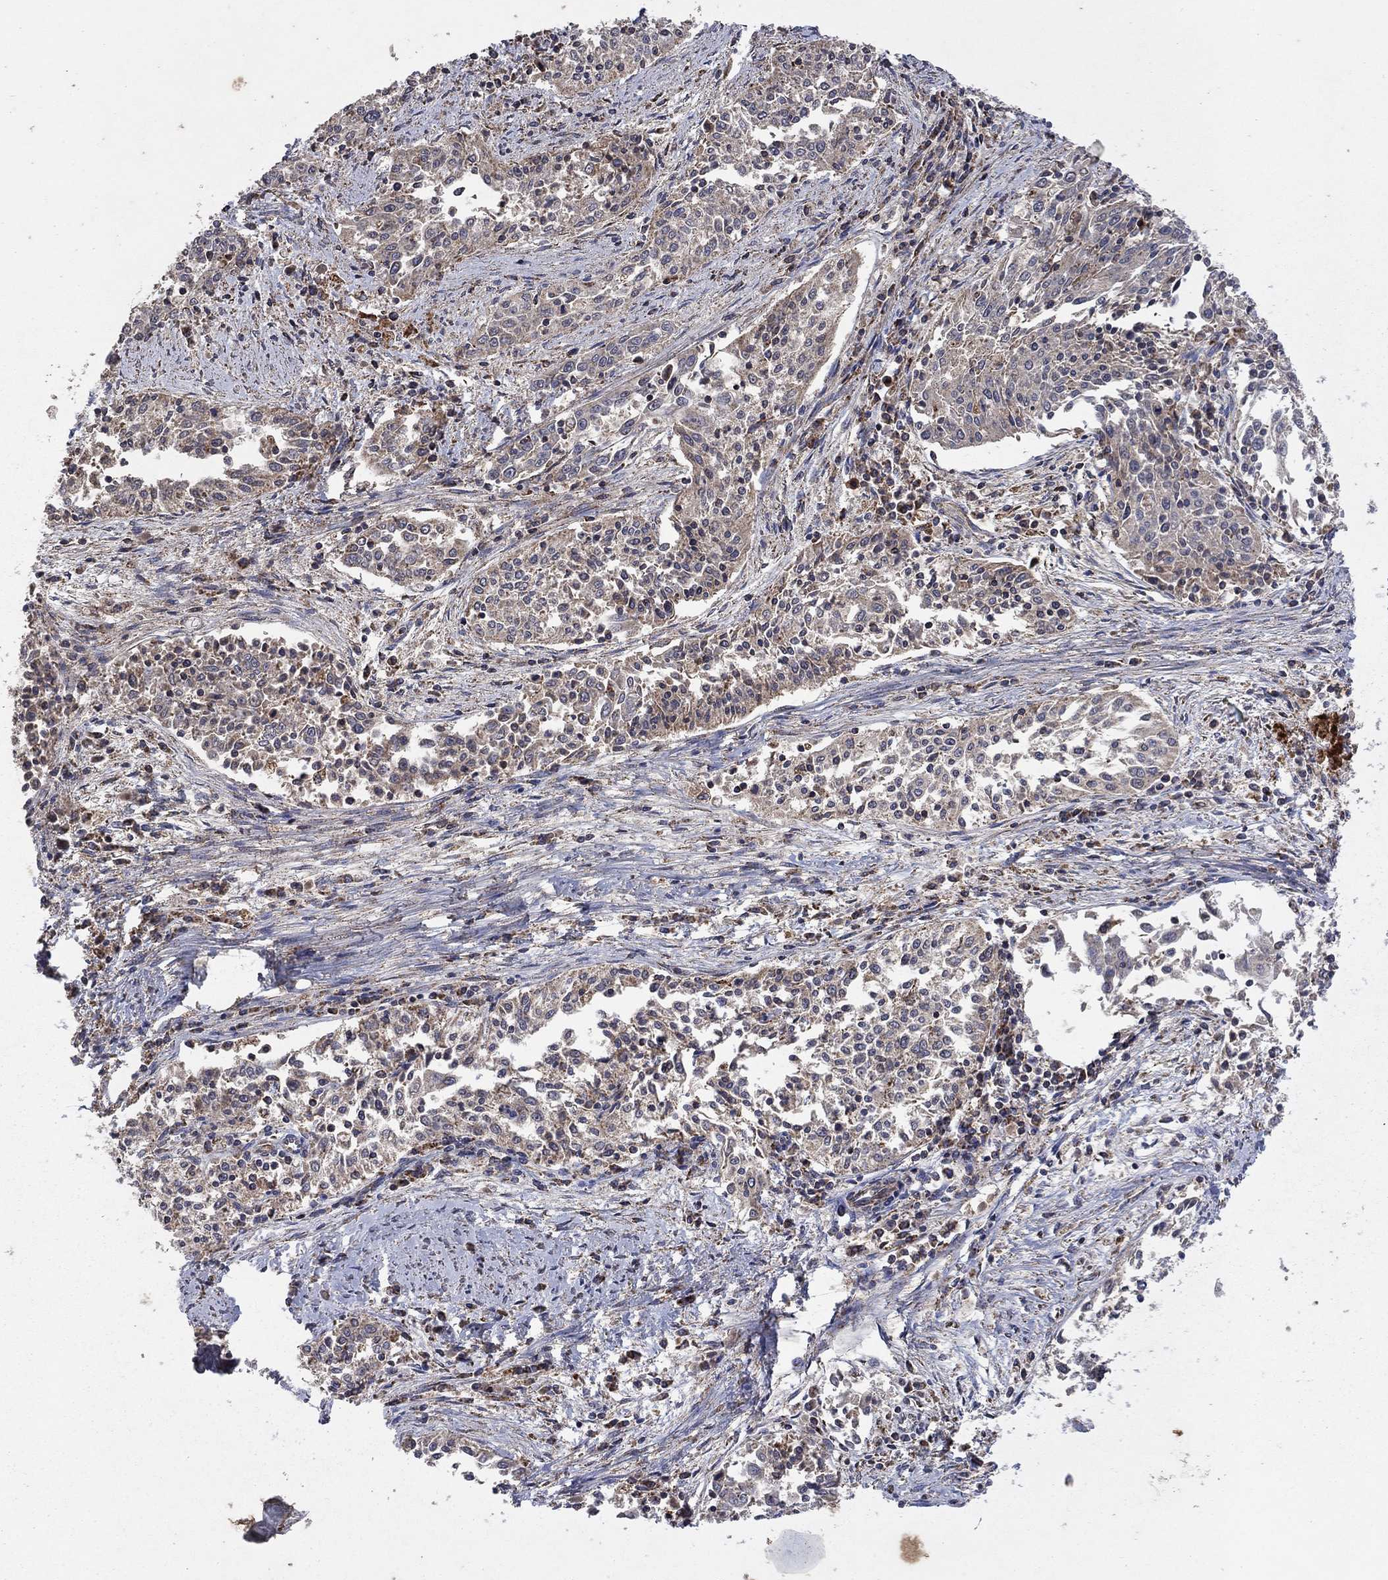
{"staining": {"intensity": "weak", "quantity": "25%-75%", "location": "cytoplasmic/membranous"}, "tissue": "cervical cancer", "cell_type": "Tumor cells", "image_type": "cancer", "snomed": [{"axis": "morphology", "description": "Squamous cell carcinoma, NOS"}, {"axis": "topography", "description": "Cervix"}], "caption": "Immunohistochemical staining of cervical cancer demonstrates low levels of weak cytoplasmic/membranous protein positivity in about 25%-75% of tumor cells.", "gene": "DPH1", "patient": {"sex": "female", "age": 41}}